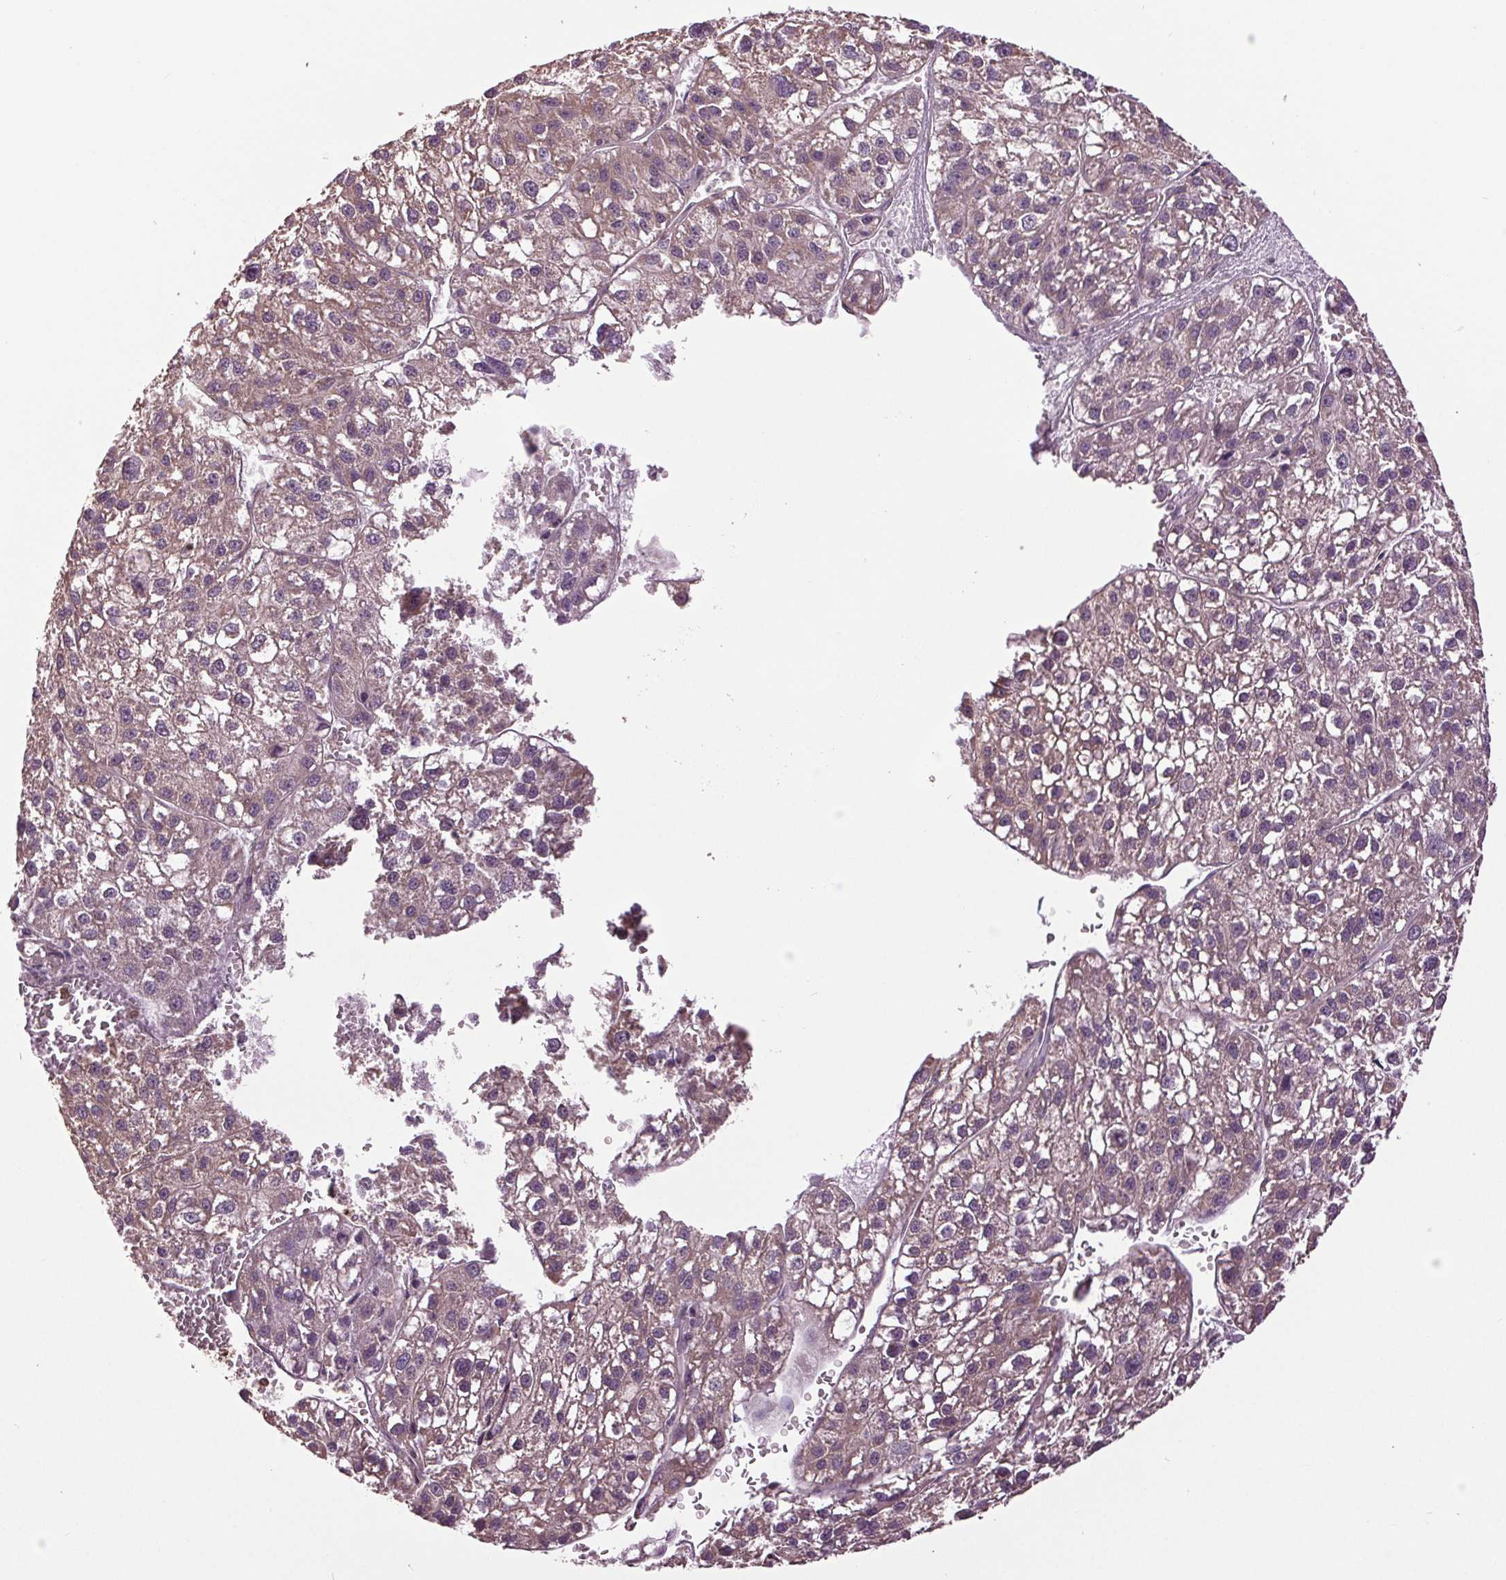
{"staining": {"intensity": "weak", "quantity": "<25%", "location": "cytoplasmic/membranous"}, "tissue": "liver cancer", "cell_type": "Tumor cells", "image_type": "cancer", "snomed": [{"axis": "morphology", "description": "Carcinoma, Hepatocellular, NOS"}, {"axis": "topography", "description": "Liver"}], "caption": "The photomicrograph exhibits no staining of tumor cells in liver hepatocellular carcinoma. (DAB immunohistochemistry (IHC) with hematoxylin counter stain).", "gene": "RNPEP", "patient": {"sex": "female", "age": 70}}